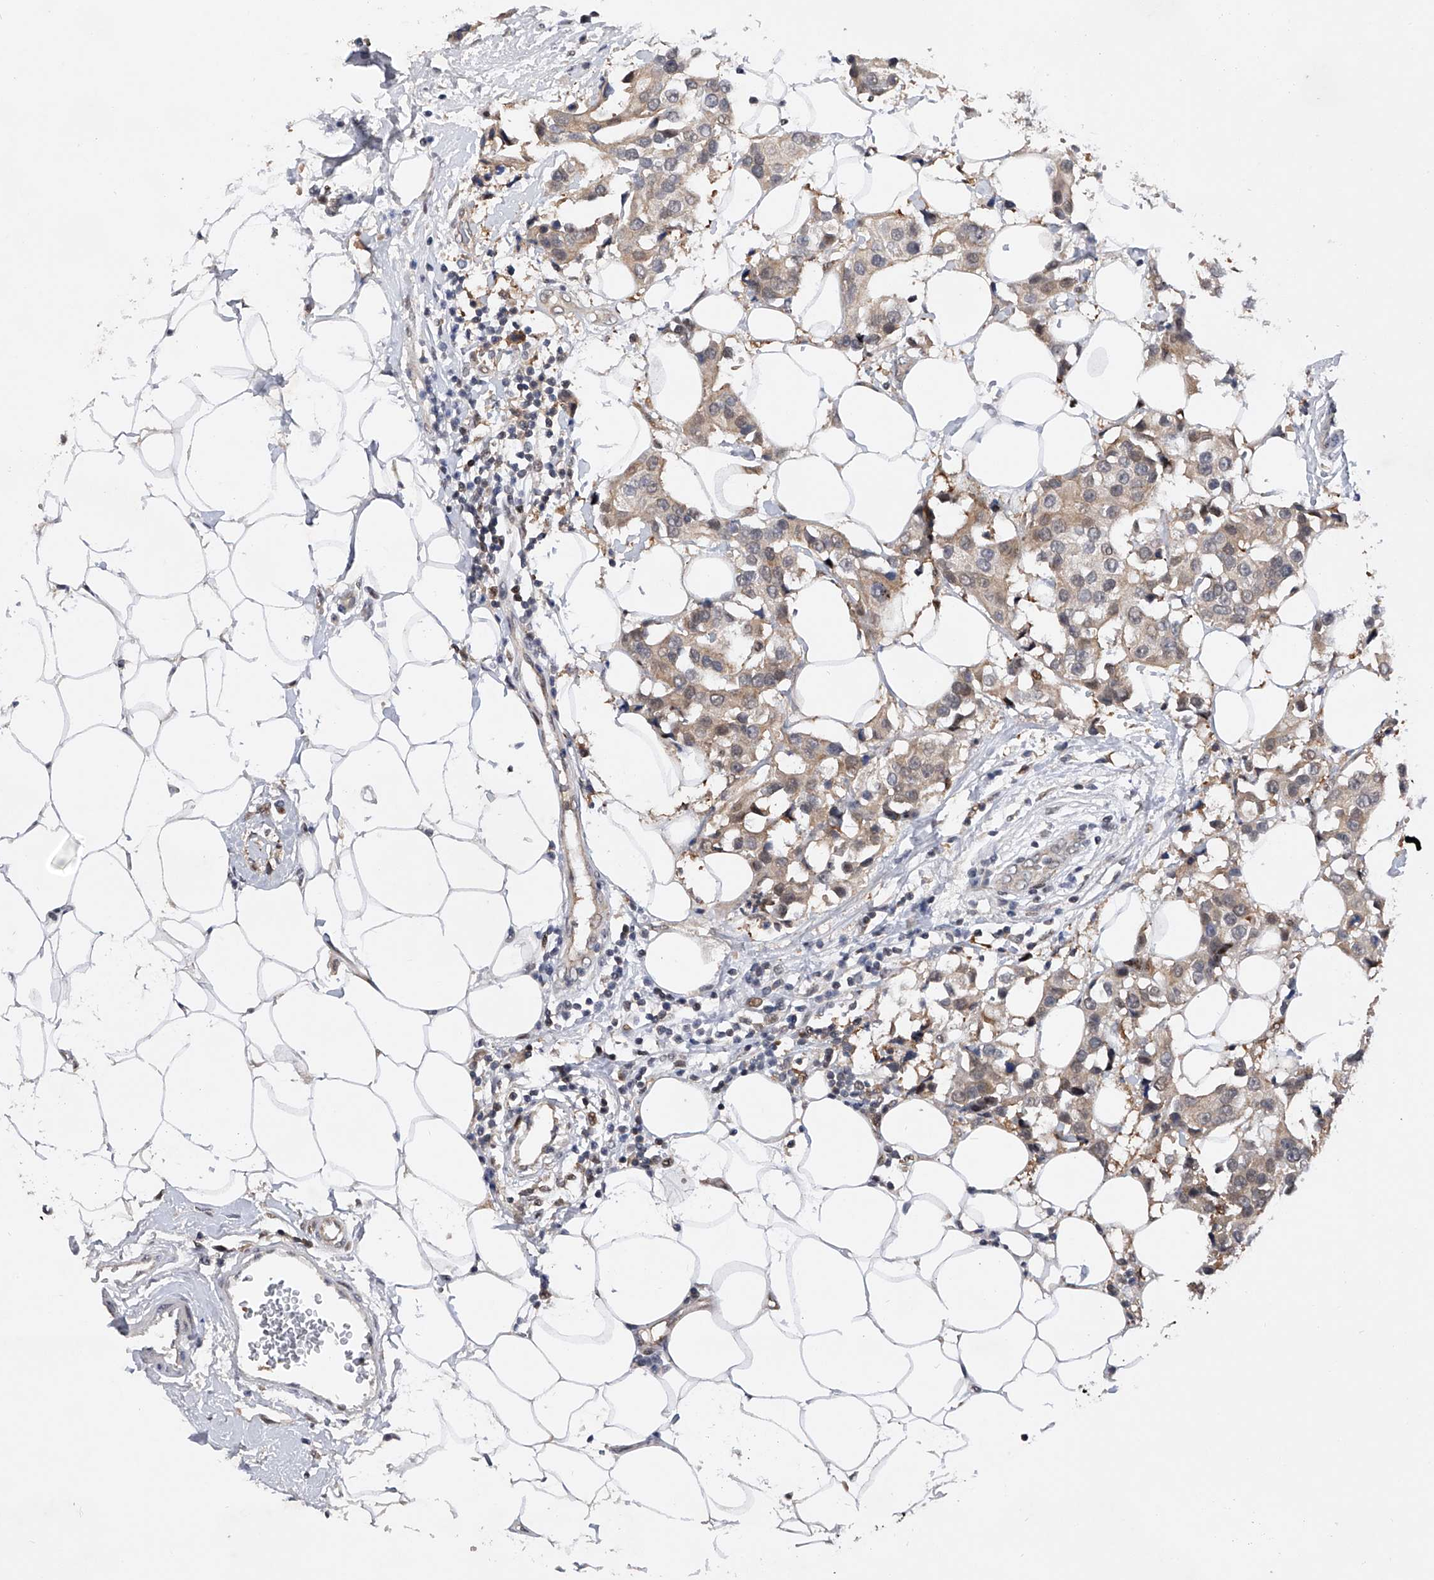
{"staining": {"intensity": "weak", "quantity": ">75%", "location": "cytoplasmic/membranous"}, "tissue": "breast cancer", "cell_type": "Tumor cells", "image_type": "cancer", "snomed": [{"axis": "morphology", "description": "Normal tissue, NOS"}, {"axis": "morphology", "description": "Duct carcinoma"}, {"axis": "topography", "description": "Breast"}], "caption": "Immunohistochemistry (IHC) of human breast cancer displays low levels of weak cytoplasmic/membranous positivity in approximately >75% of tumor cells.", "gene": "RWDD2A", "patient": {"sex": "female", "age": 39}}